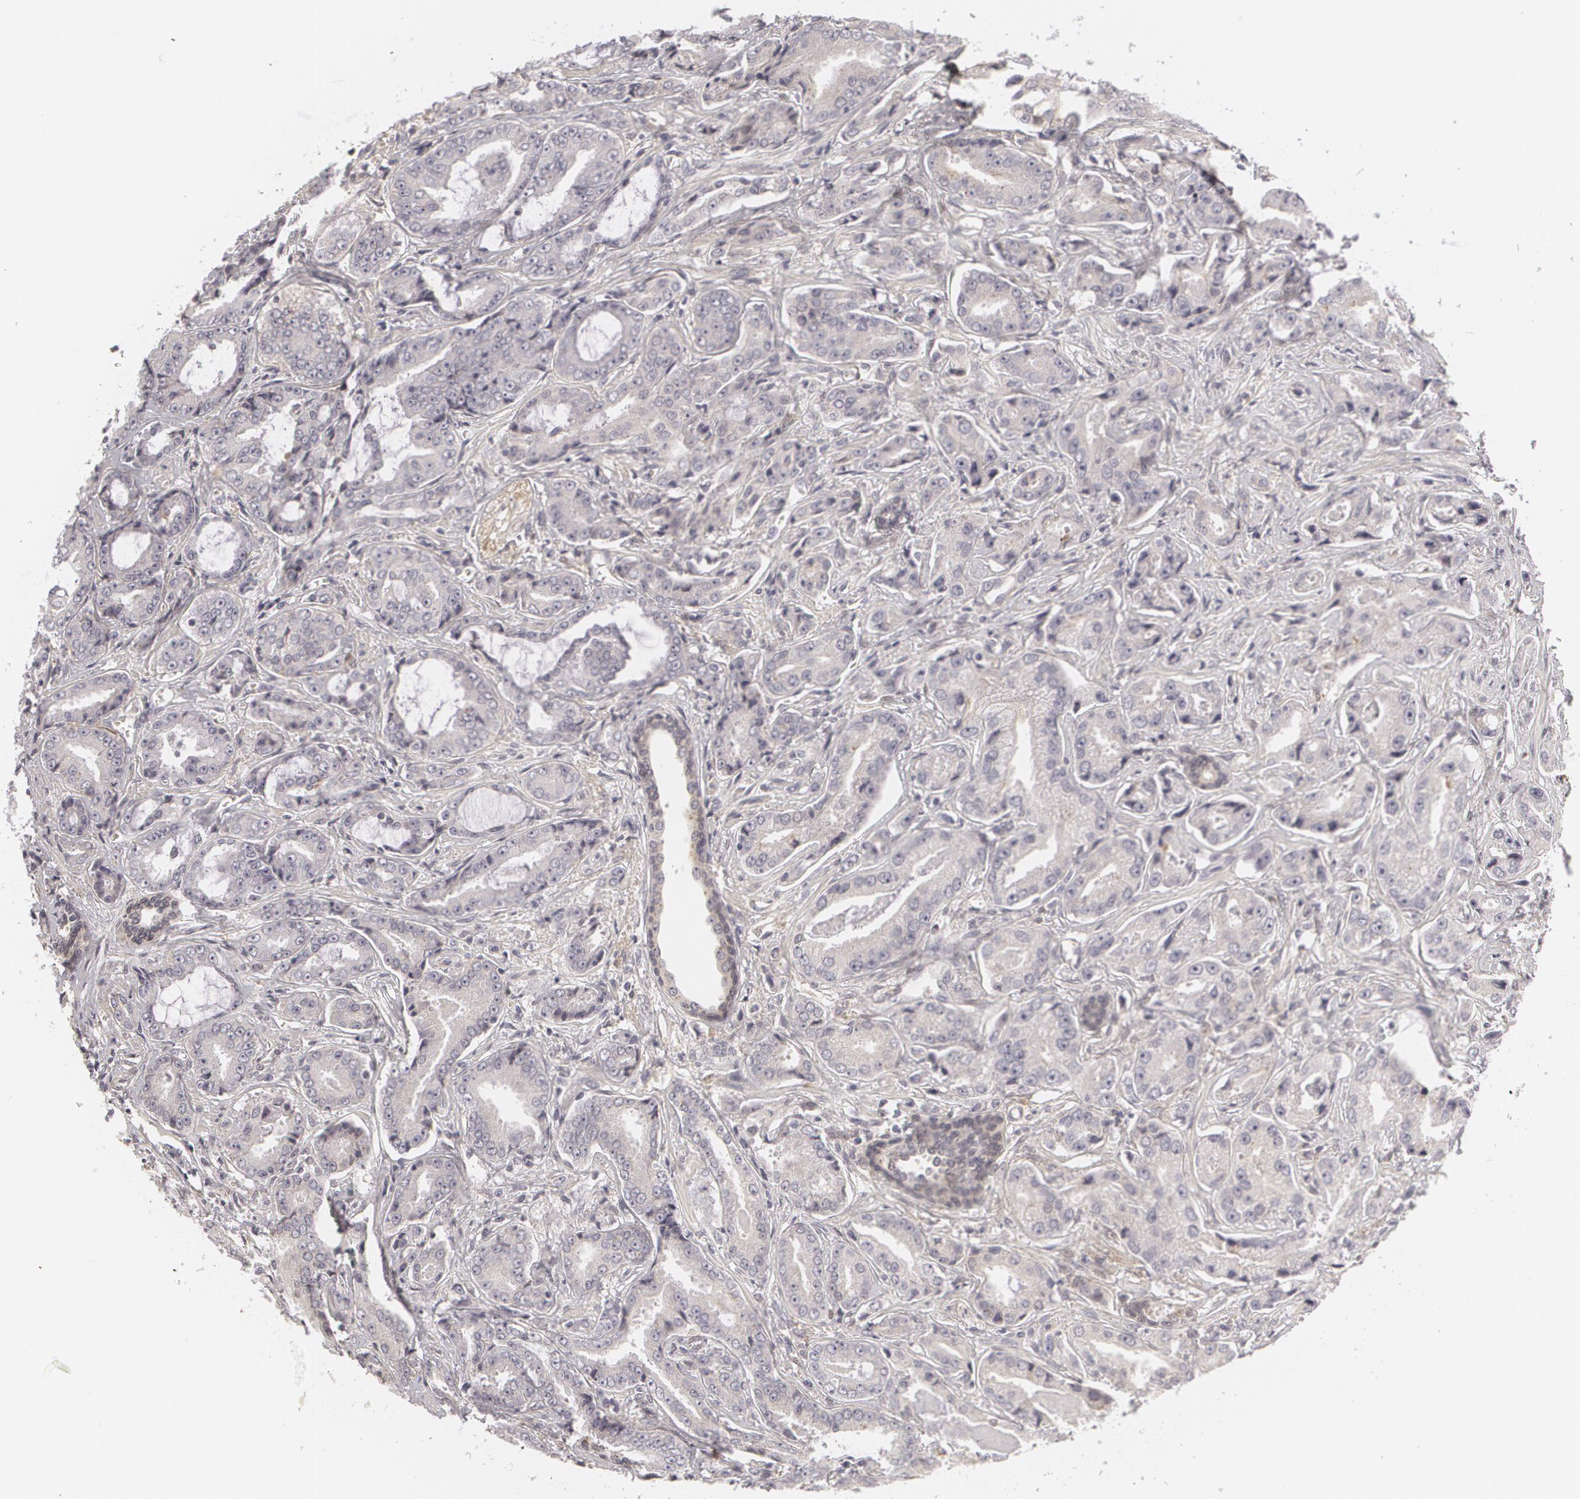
{"staining": {"intensity": "negative", "quantity": "none", "location": "none"}, "tissue": "prostate cancer", "cell_type": "Tumor cells", "image_type": "cancer", "snomed": [{"axis": "morphology", "description": "Adenocarcinoma, Low grade"}, {"axis": "topography", "description": "Prostate"}], "caption": "IHC image of neoplastic tissue: human prostate cancer (adenocarcinoma (low-grade)) stained with DAB (3,3'-diaminobenzidine) demonstrates no significant protein staining in tumor cells. (Brightfield microscopy of DAB (3,3'-diaminobenzidine) IHC at high magnification).", "gene": "EFS", "patient": {"sex": "male", "age": 65}}